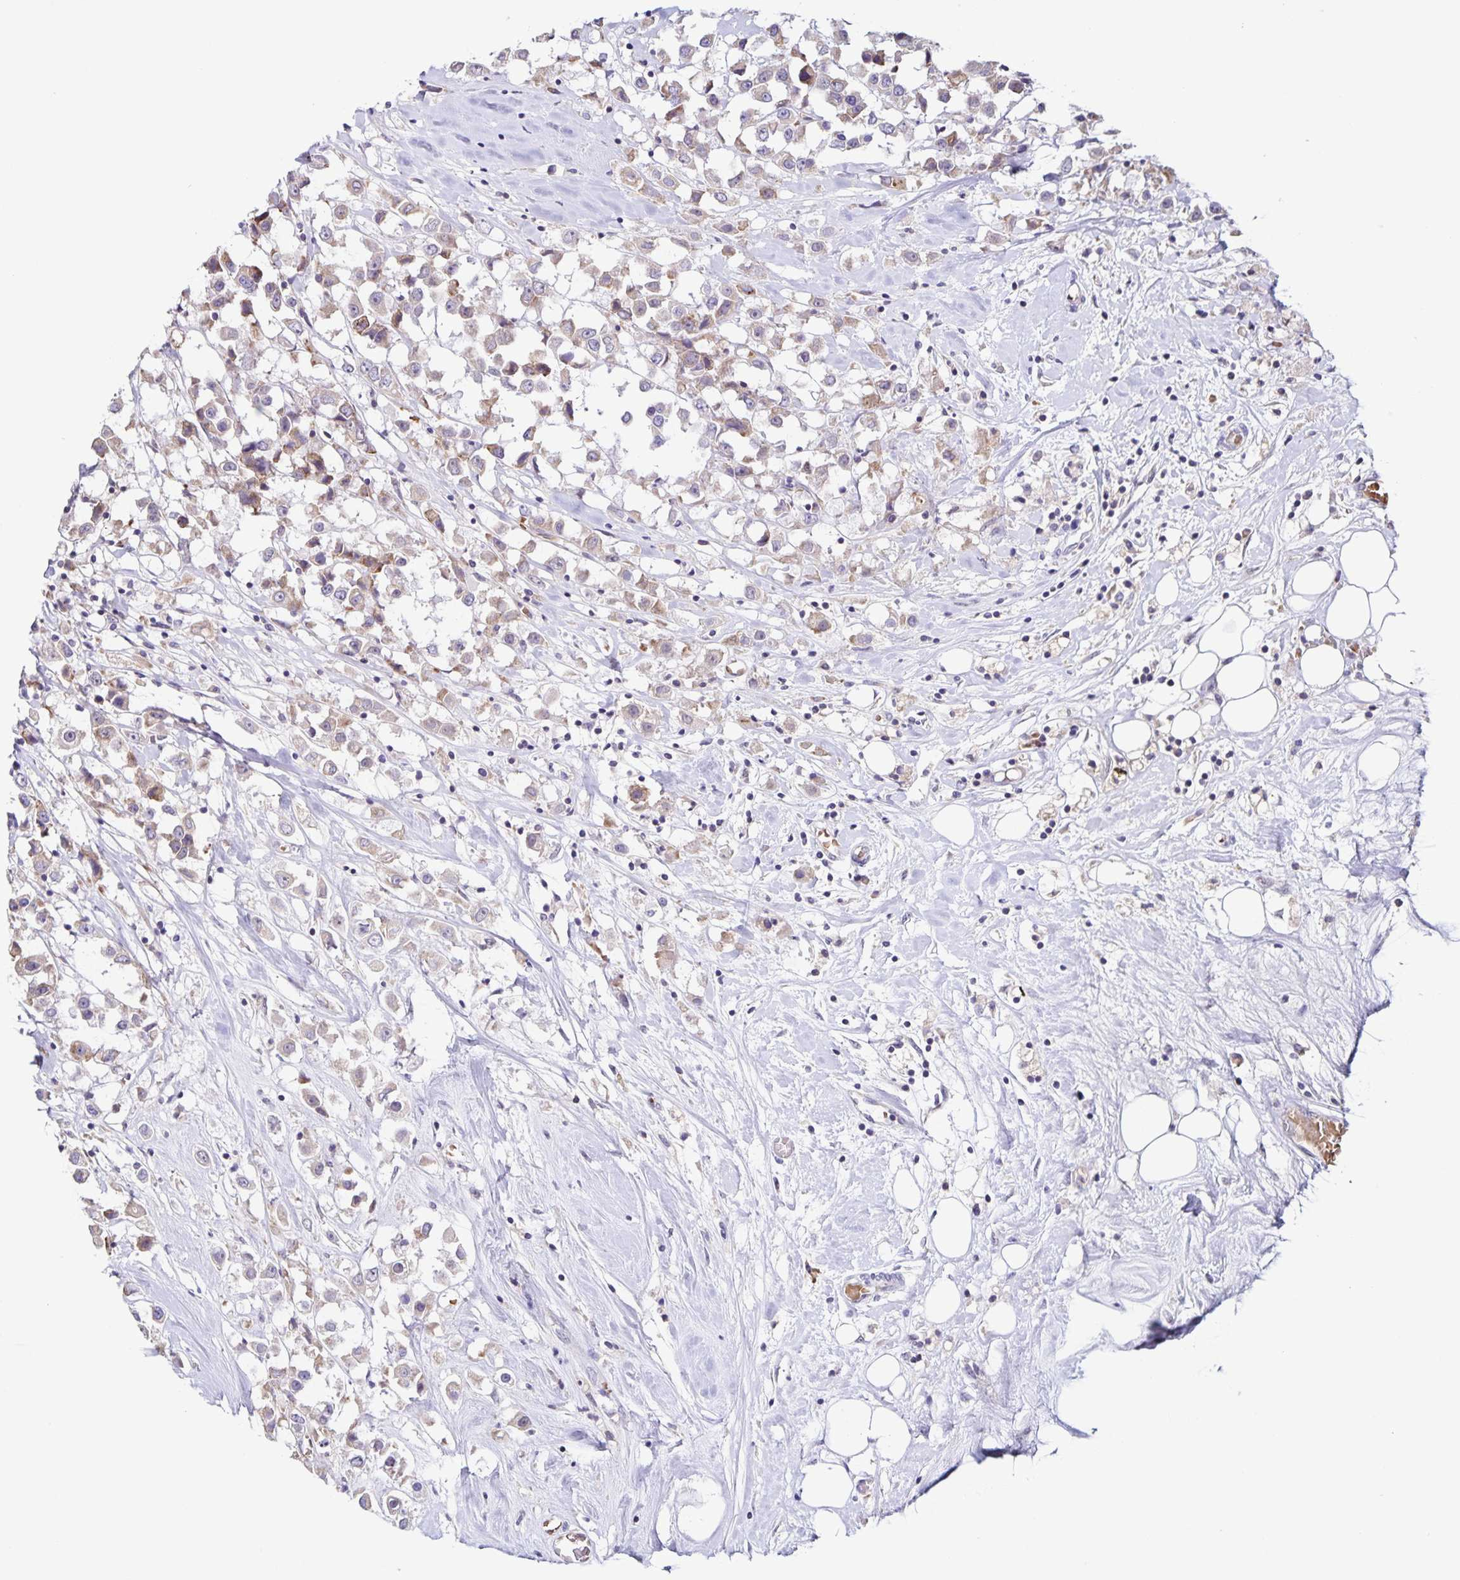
{"staining": {"intensity": "weak", "quantity": "<25%", "location": "cytoplasmic/membranous"}, "tissue": "breast cancer", "cell_type": "Tumor cells", "image_type": "cancer", "snomed": [{"axis": "morphology", "description": "Duct carcinoma"}, {"axis": "topography", "description": "Breast"}], "caption": "DAB immunohistochemical staining of breast cancer shows no significant positivity in tumor cells.", "gene": "STPG4", "patient": {"sex": "female", "age": 61}}